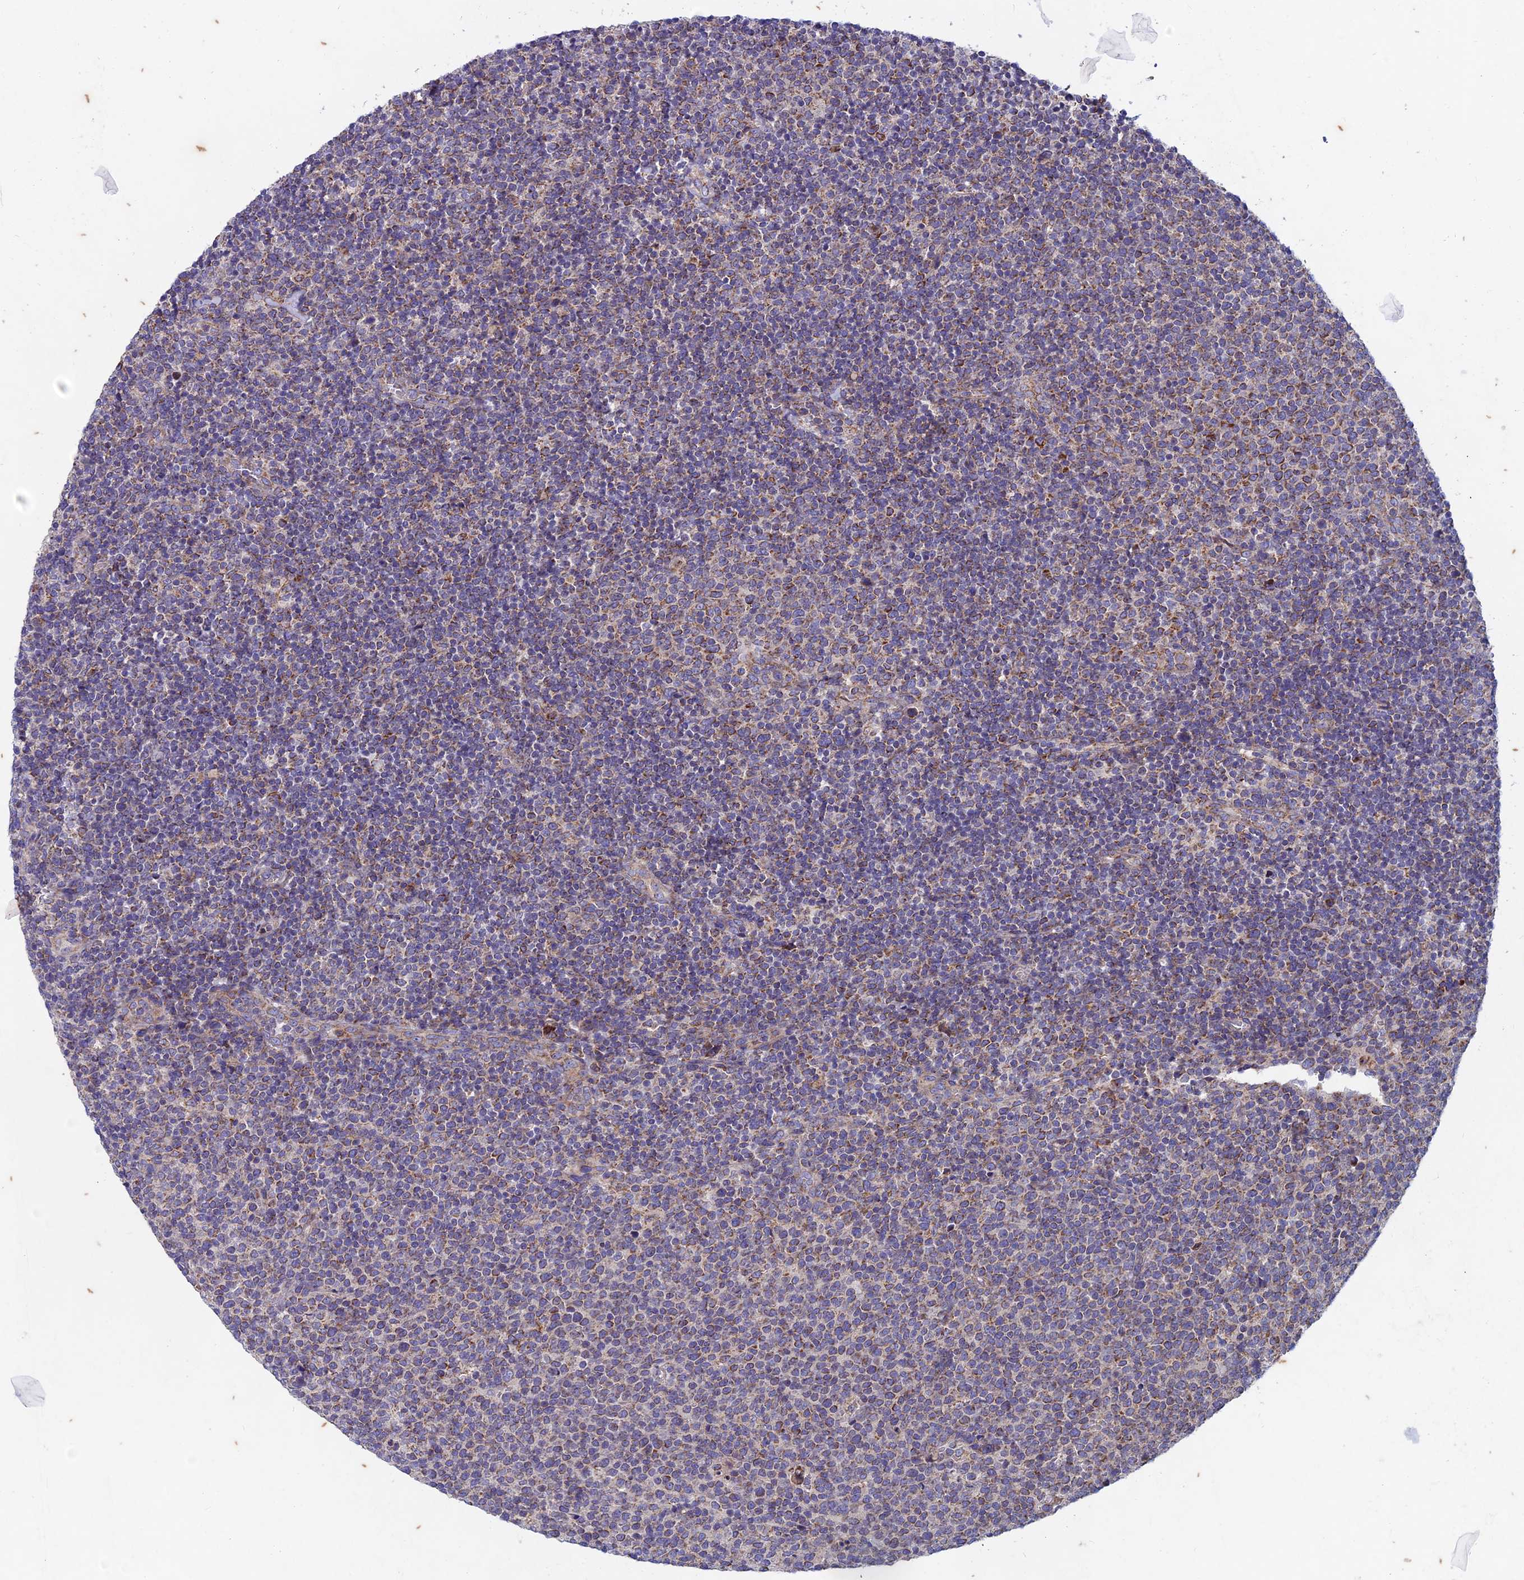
{"staining": {"intensity": "moderate", "quantity": "<25%", "location": "cytoplasmic/membranous"}, "tissue": "lymphoma", "cell_type": "Tumor cells", "image_type": "cancer", "snomed": [{"axis": "morphology", "description": "Malignant lymphoma, non-Hodgkin's type, High grade"}, {"axis": "topography", "description": "Lymph node"}], "caption": "This histopathology image exhibits lymphoma stained with immunohistochemistry to label a protein in brown. The cytoplasmic/membranous of tumor cells show moderate positivity for the protein. Nuclei are counter-stained blue.", "gene": "AP4S1", "patient": {"sex": "male", "age": 61}}